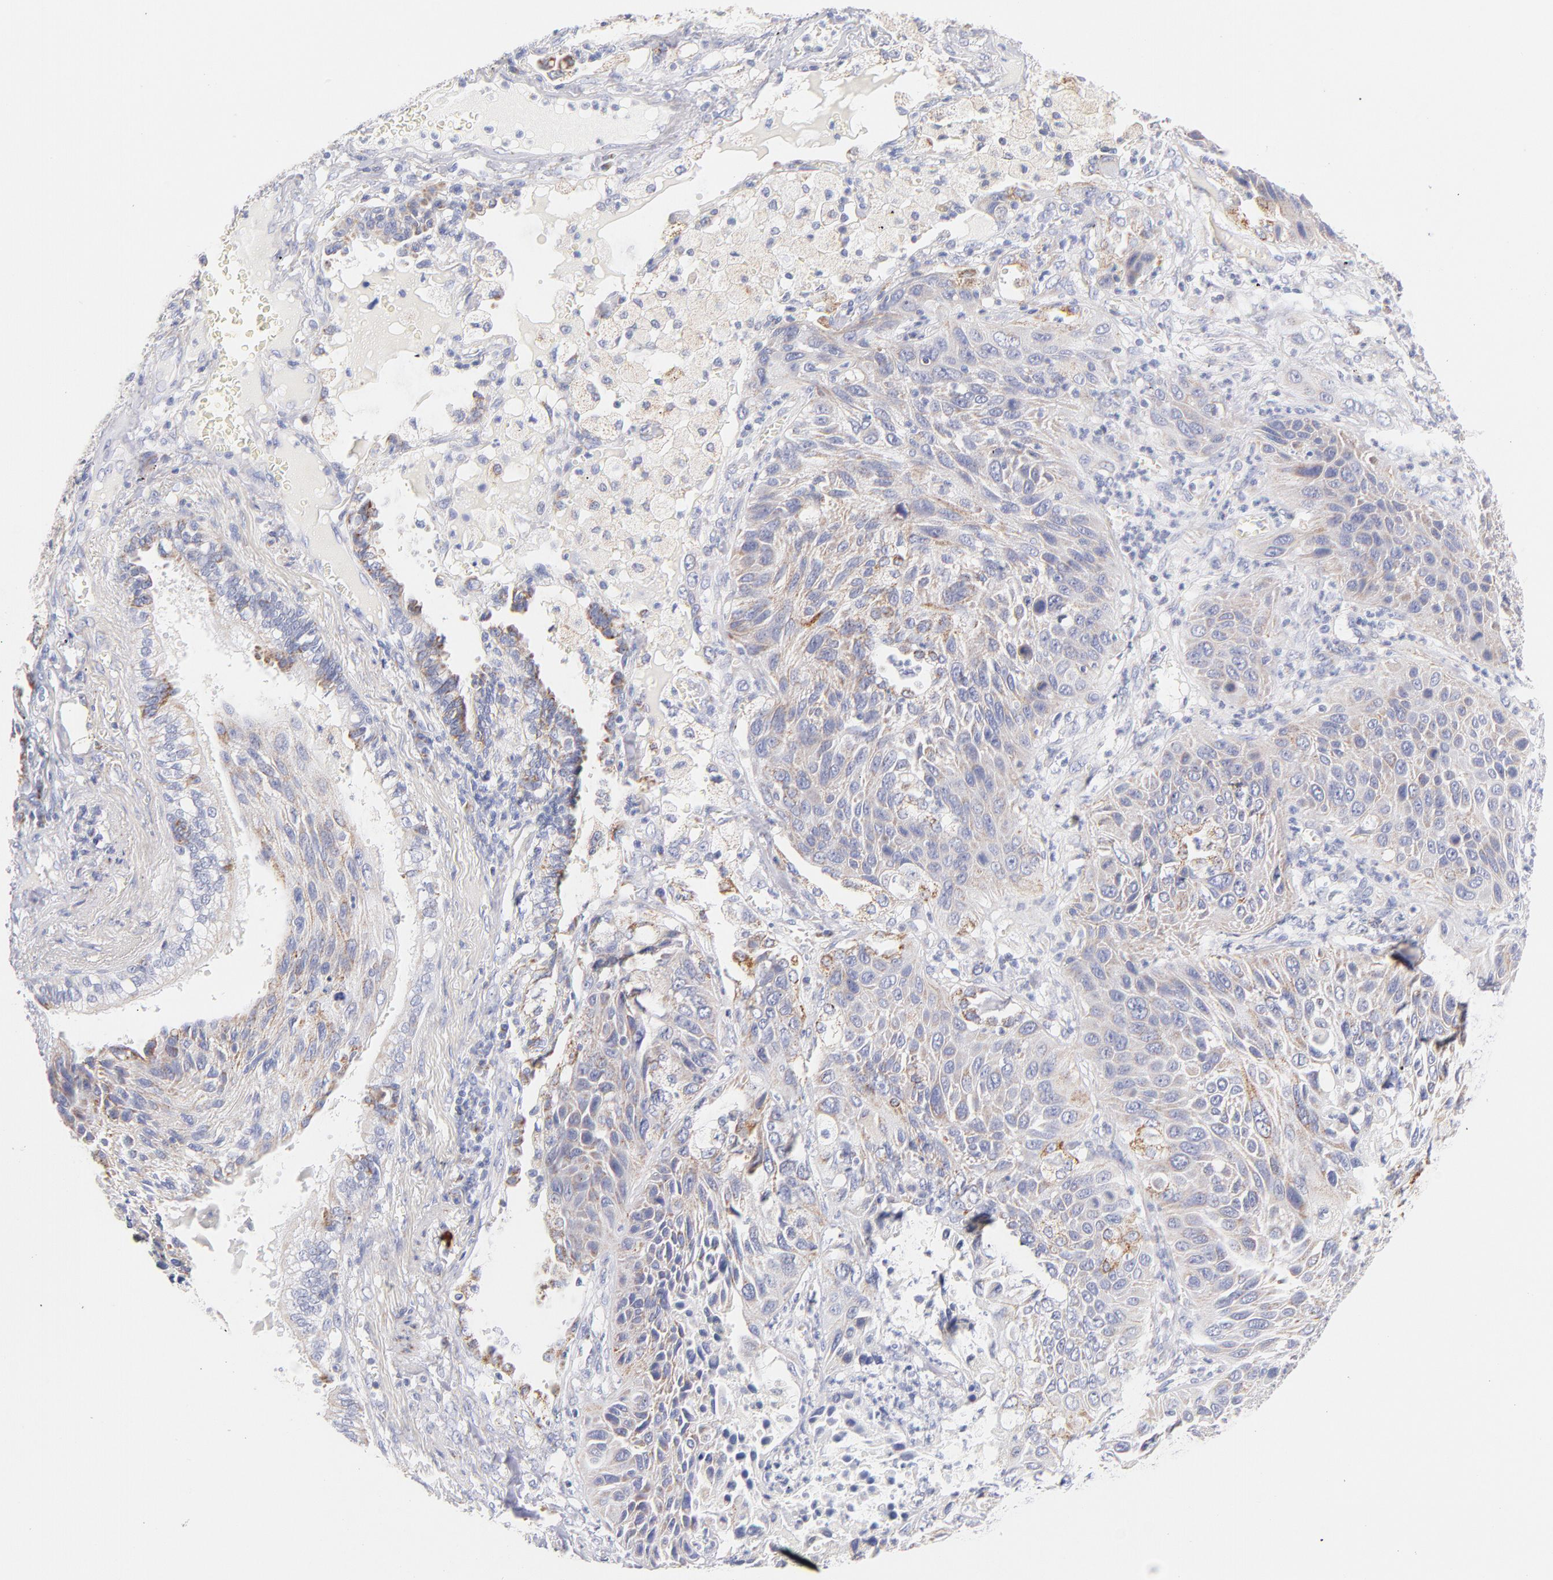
{"staining": {"intensity": "weak", "quantity": "25%-75%", "location": "cytoplasmic/membranous"}, "tissue": "lung cancer", "cell_type": "Tumor cells", "image_type": "cancer", "snomed": [{"axis": "morphology", "description": "Squamous cell carcinoma, NOS"}, {"axis": "topography", "description": "Lung"}], "caption": "Immunohistochemical staining of lung cancer shows low levels of weak cytoplasmic/membranous protein expression in approximately 25%-75% of tumor cells. The staining is performed using DAB (3,3'-diaminobenzidine) brown chromogen to label protein expression. The nuclei are counter-stained blue using hematoxylin.", "gene": "AIFM1", "patient": {"sex": "female", "age": 76}}